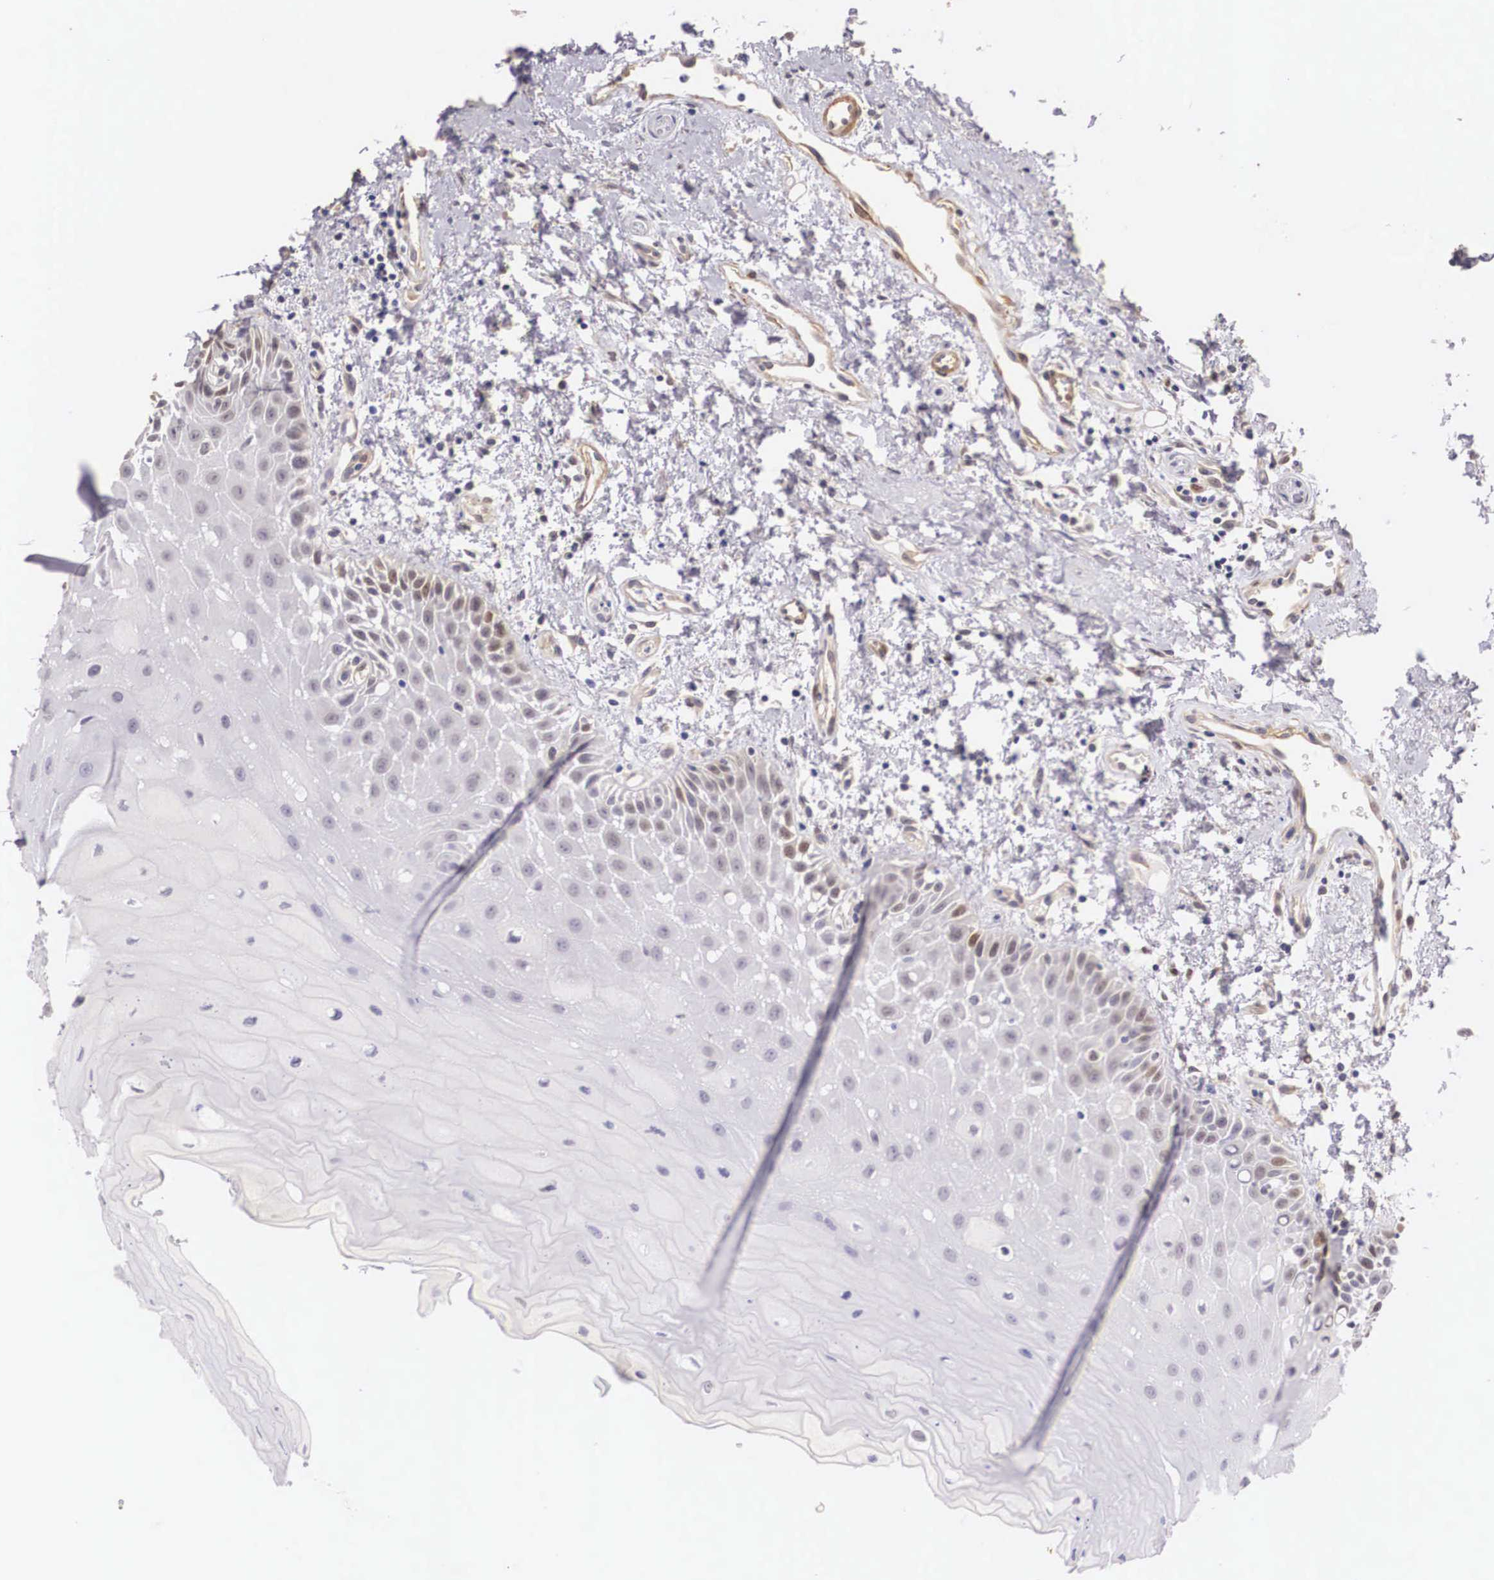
{"staining": {"intensity": "weak", "quantity": "<25%", "location": "cytoplasmic/membranous,nuclear"}, "tissue": "oral mucosa", "cell_type": "Squamous epithelial cells", "image_type": "normal", "snomed": [{"axis": "morphology", "description": "Normal tissue, NOS"}, {"axis": "topography", "description": "Oral tissue"}], "caption": "Squamous epithelial cells are negative for protein expression in unremarkable human oral mucosa. (Brightfield microscopy of DAB IHC at high magnification).", "gene": "ENOX2", "patient": {"sex": "male", "age": 54}}